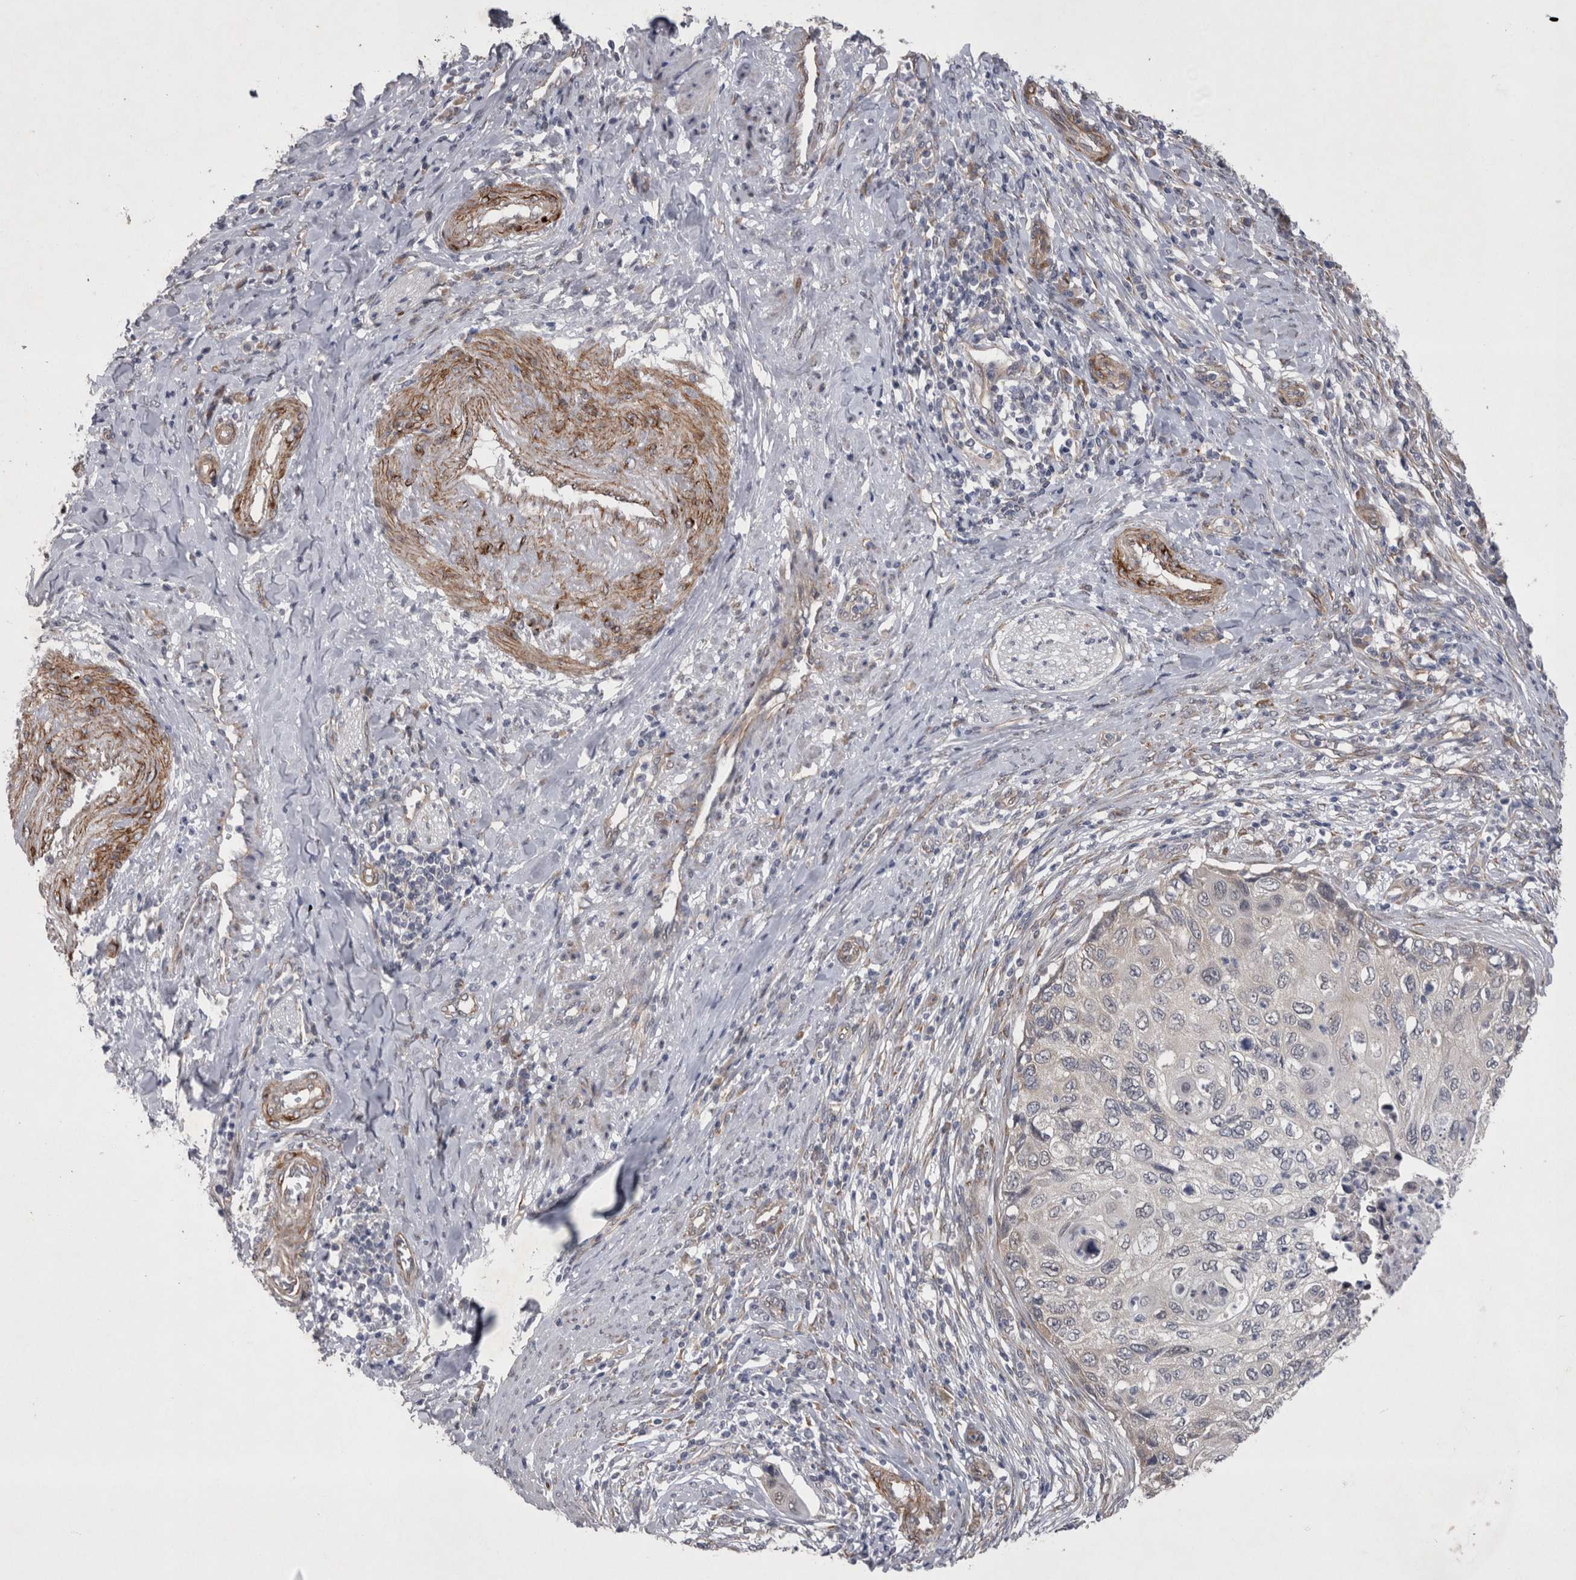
{"staining": {"intensity": "negative", "quantity": "none", "location": "none"}, "tissue": "cervical cancer", "cell_type": "Tumor cells", "image_type": "cancer", "snomed": [{"axis": "morphology", "description": "Squamous cell carcinoma, NOS"}, {"axis": "topography", "description": "Cervix"}], "caption": "The image shows no staining of tumor cells in cervical cancer. The staining is performed using DAB brown chromogen with nuclei counter-stained in using hematoxylin.", "gene": "DDX6", "patient": {"sex": "female", "age": 70}}